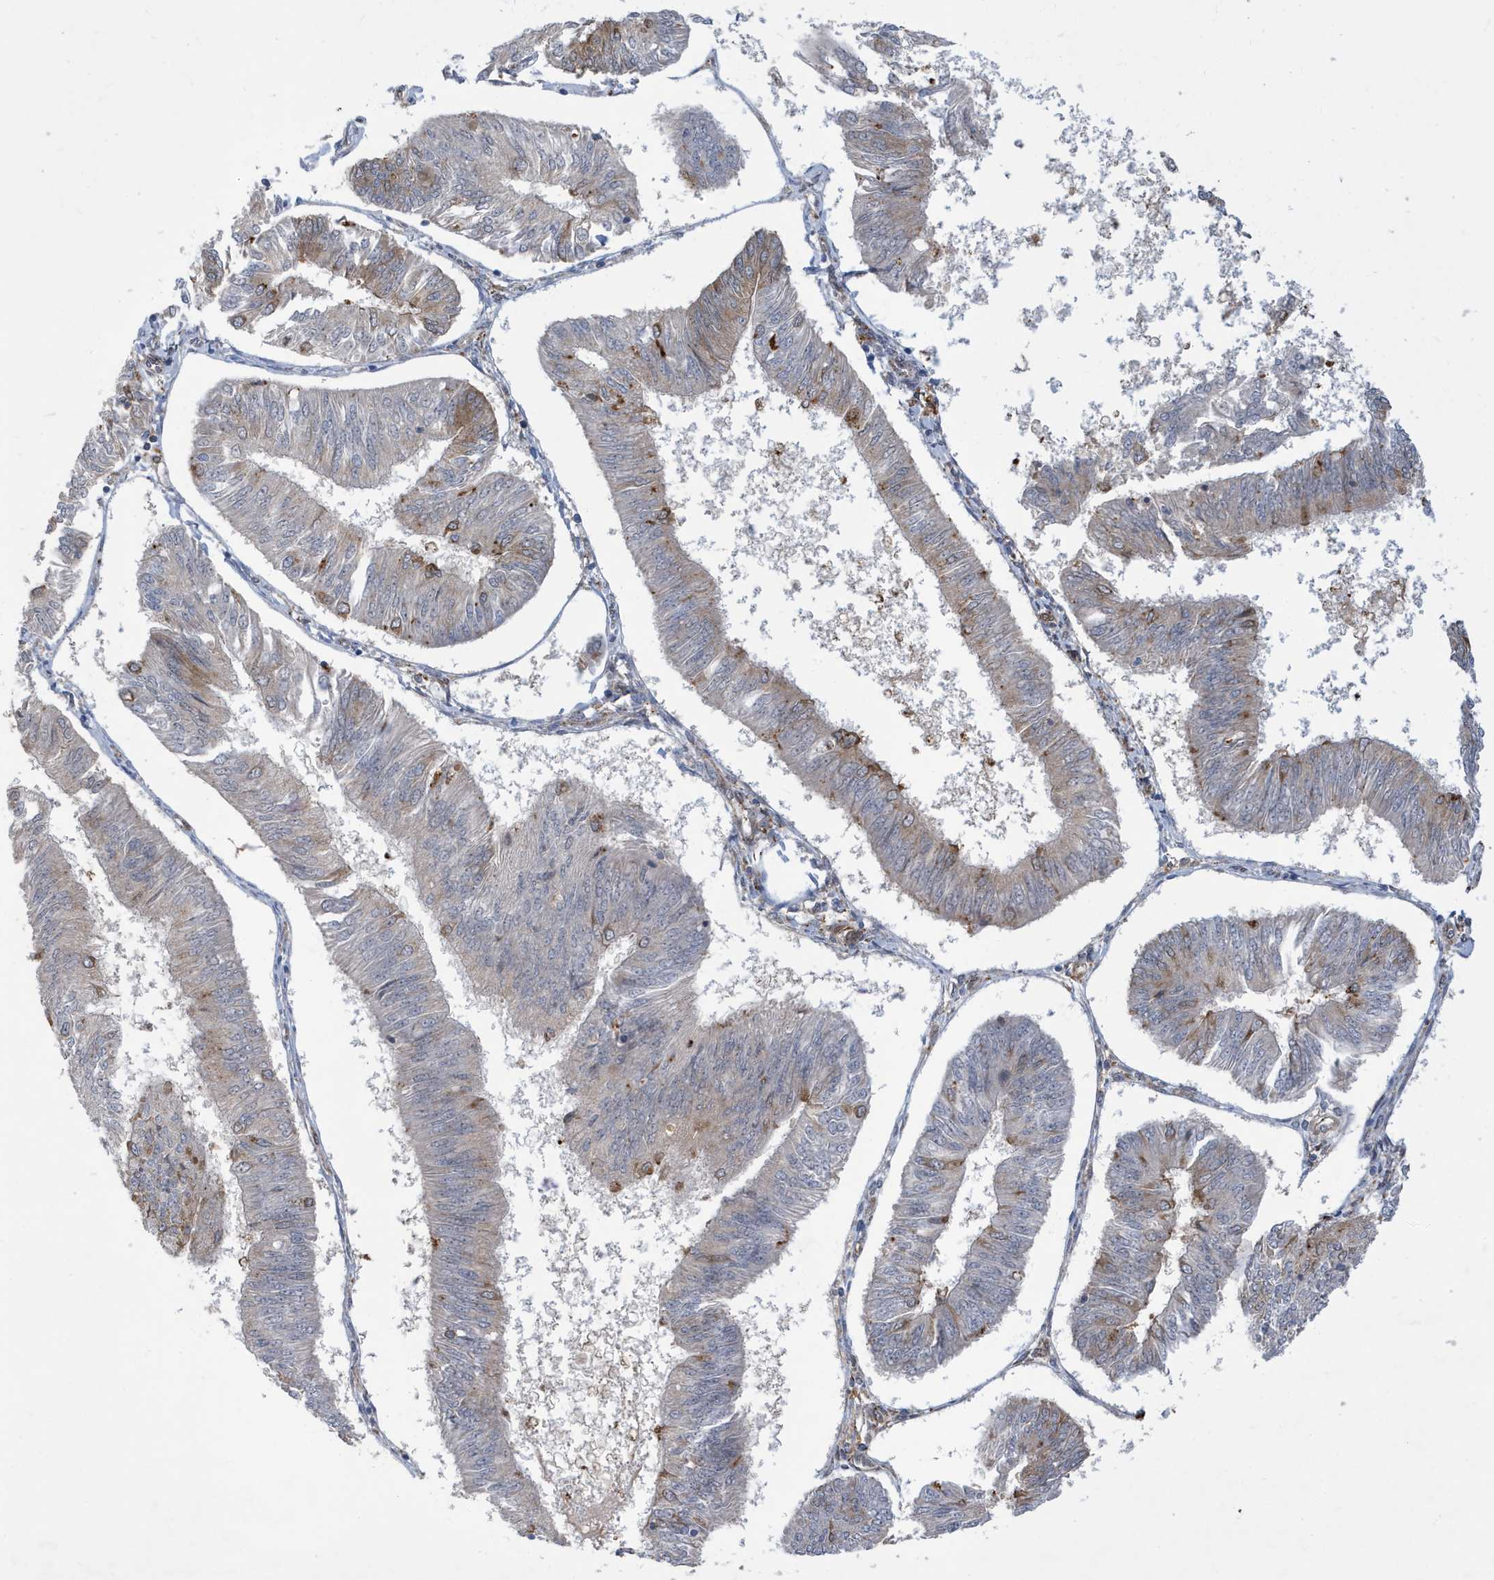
{"staining": {"intensity": "moderate", "quantity": "25%-75%", "location": "cytoplasmic/membranous"}, "tissue": "endometrial cancer", "cell_type": "Tumor cells", "image_type": "cancer", "snomed": [{"axis": "morphology", "description": "Adenocarcinoma, NOS"}, {"axis": "topography", "description": "Endometrium"}], "caption": "Immunohistochemical staining of human endometrial cancer (adenocarcinoma) demonstrates moderate cytoplasmic/membranous protein staining in approximately 25%-75% of tumor cells.", "gene": "ZNF507", "patient": {"sex": "female", "age": 58}}